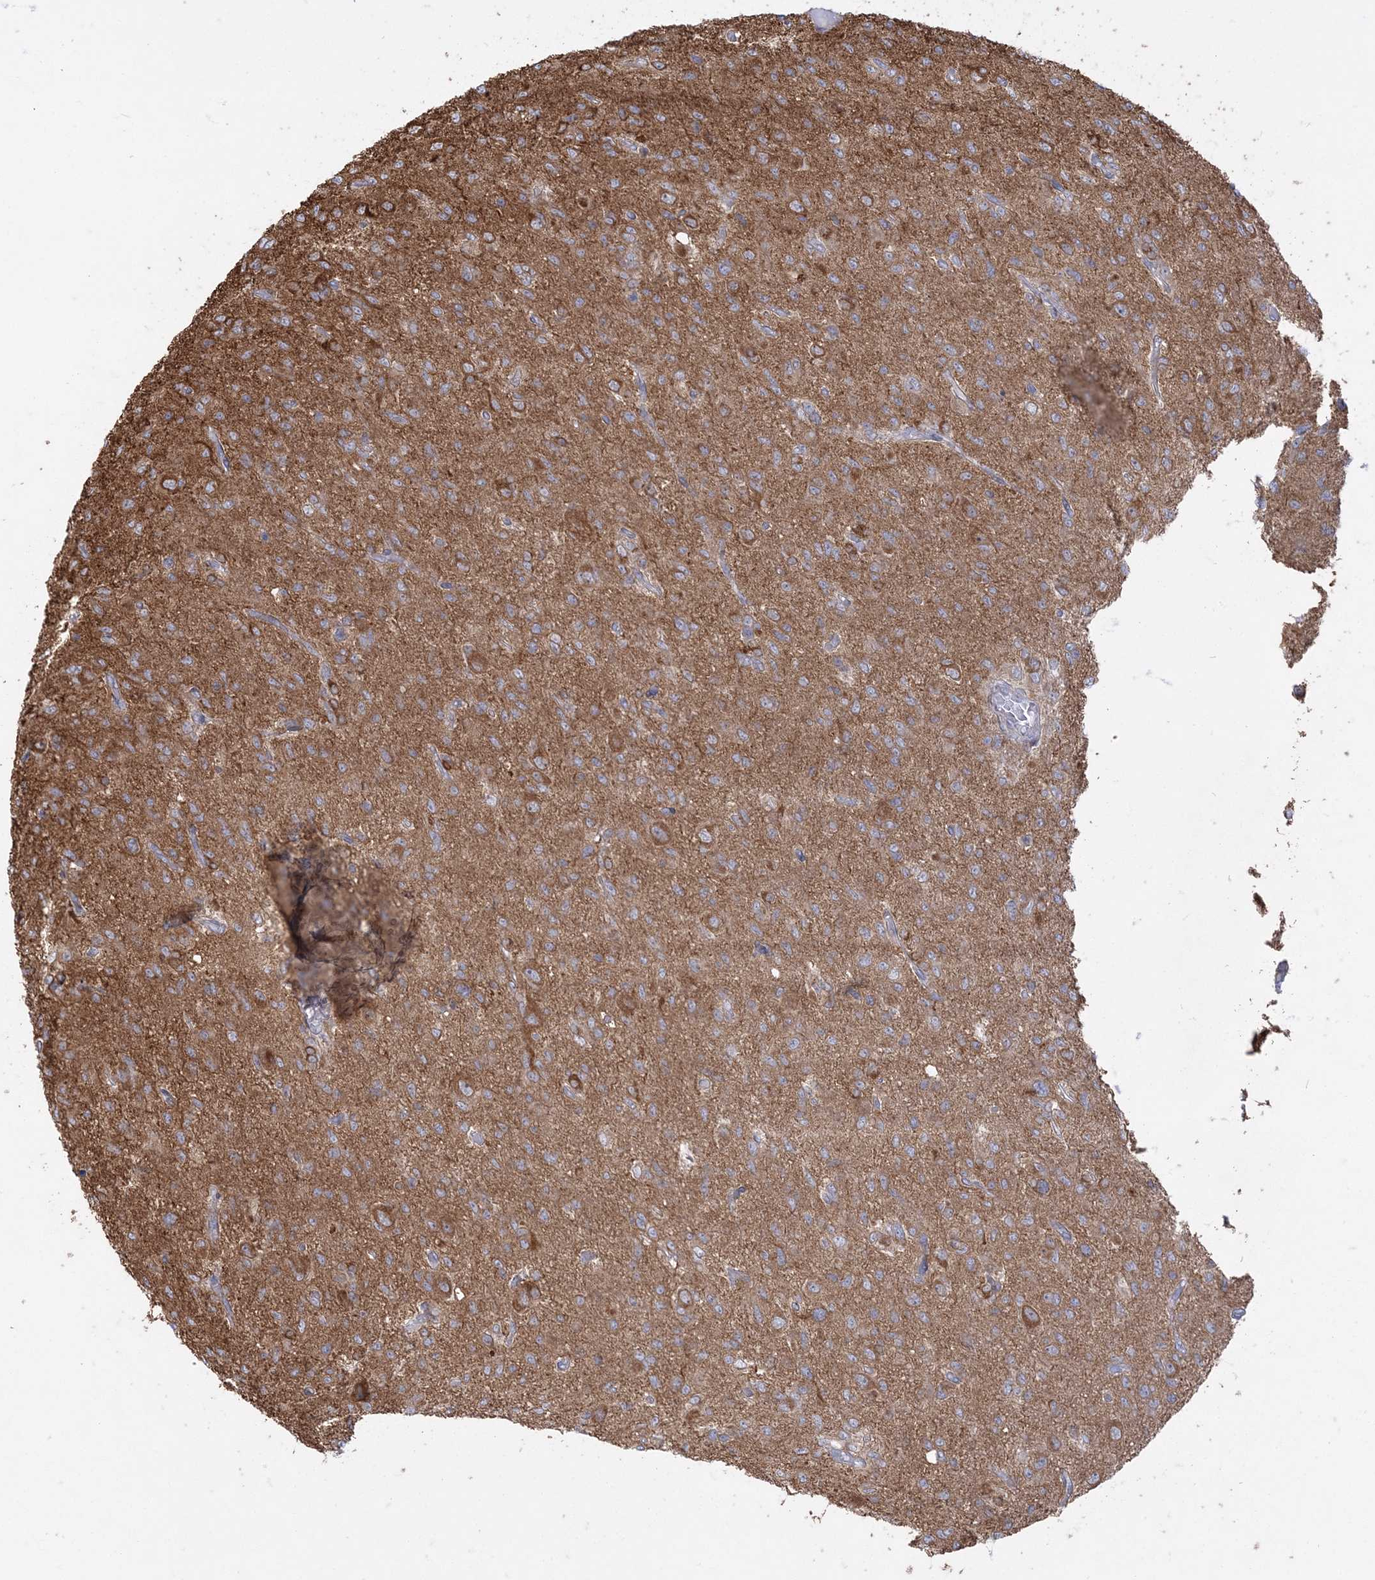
{"staining": {"intensity": "moderate", "quantity": ">75%", "location": "cytoplasmic/membranous"}, "tissue": "glioma", "cell_type": "Tumor cells", "image_type": "cancer", "snomed": [{"axis": "morphology", "description": "Glioma, malignant, High grade"}, {"axis": "topography", "description": "Brain"}], "caption": "Protein staining of high-grade glioma (malignant) tissue shows moderate cytoplasmic/membranous expression in approximately >75% of tumor cells.", "gene": "ZC3H6", "patient": {"sex": "female", "age": 59}}